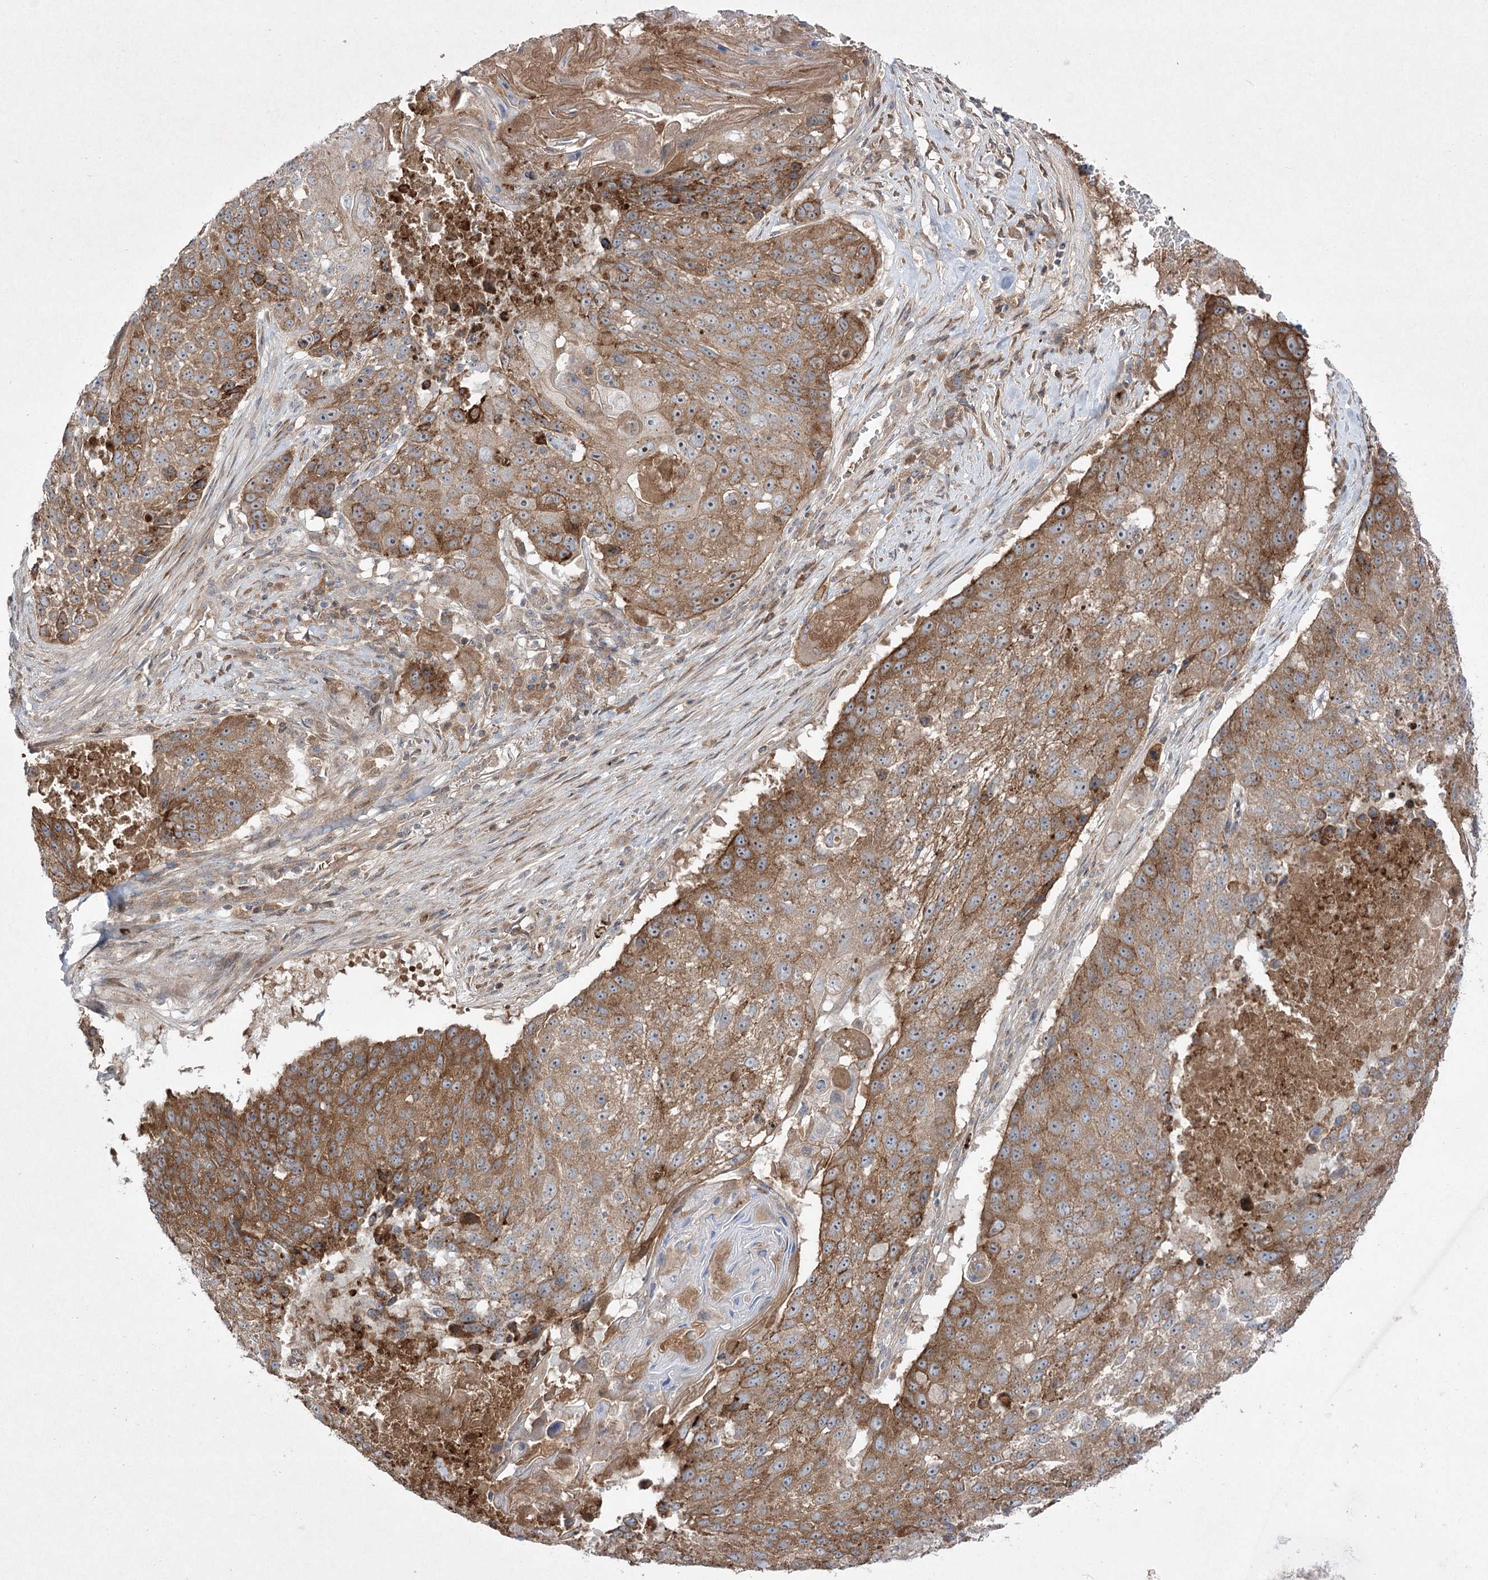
{"staining": {"intensity": "moderate", "quantity": ">75%", "location": "cytoplasmic/membranous"}, "tissue": "lung cancer", "cell_type": "Tumor cells", "image_type": "cancer", "snomed": [{"axis": "morphology", "description": "Squamous cell carcinoma, NOS"}, {"axis": "topography", "description": "Lung"}], "caption": "A brown stain shows moderate cytoplasmic/membranous expression of a protein in lung cancer (squamous cell carcinoma) tumor cells.", "gene": "PLEKHA5", "patient": {"sex": "male", "age": 61}}